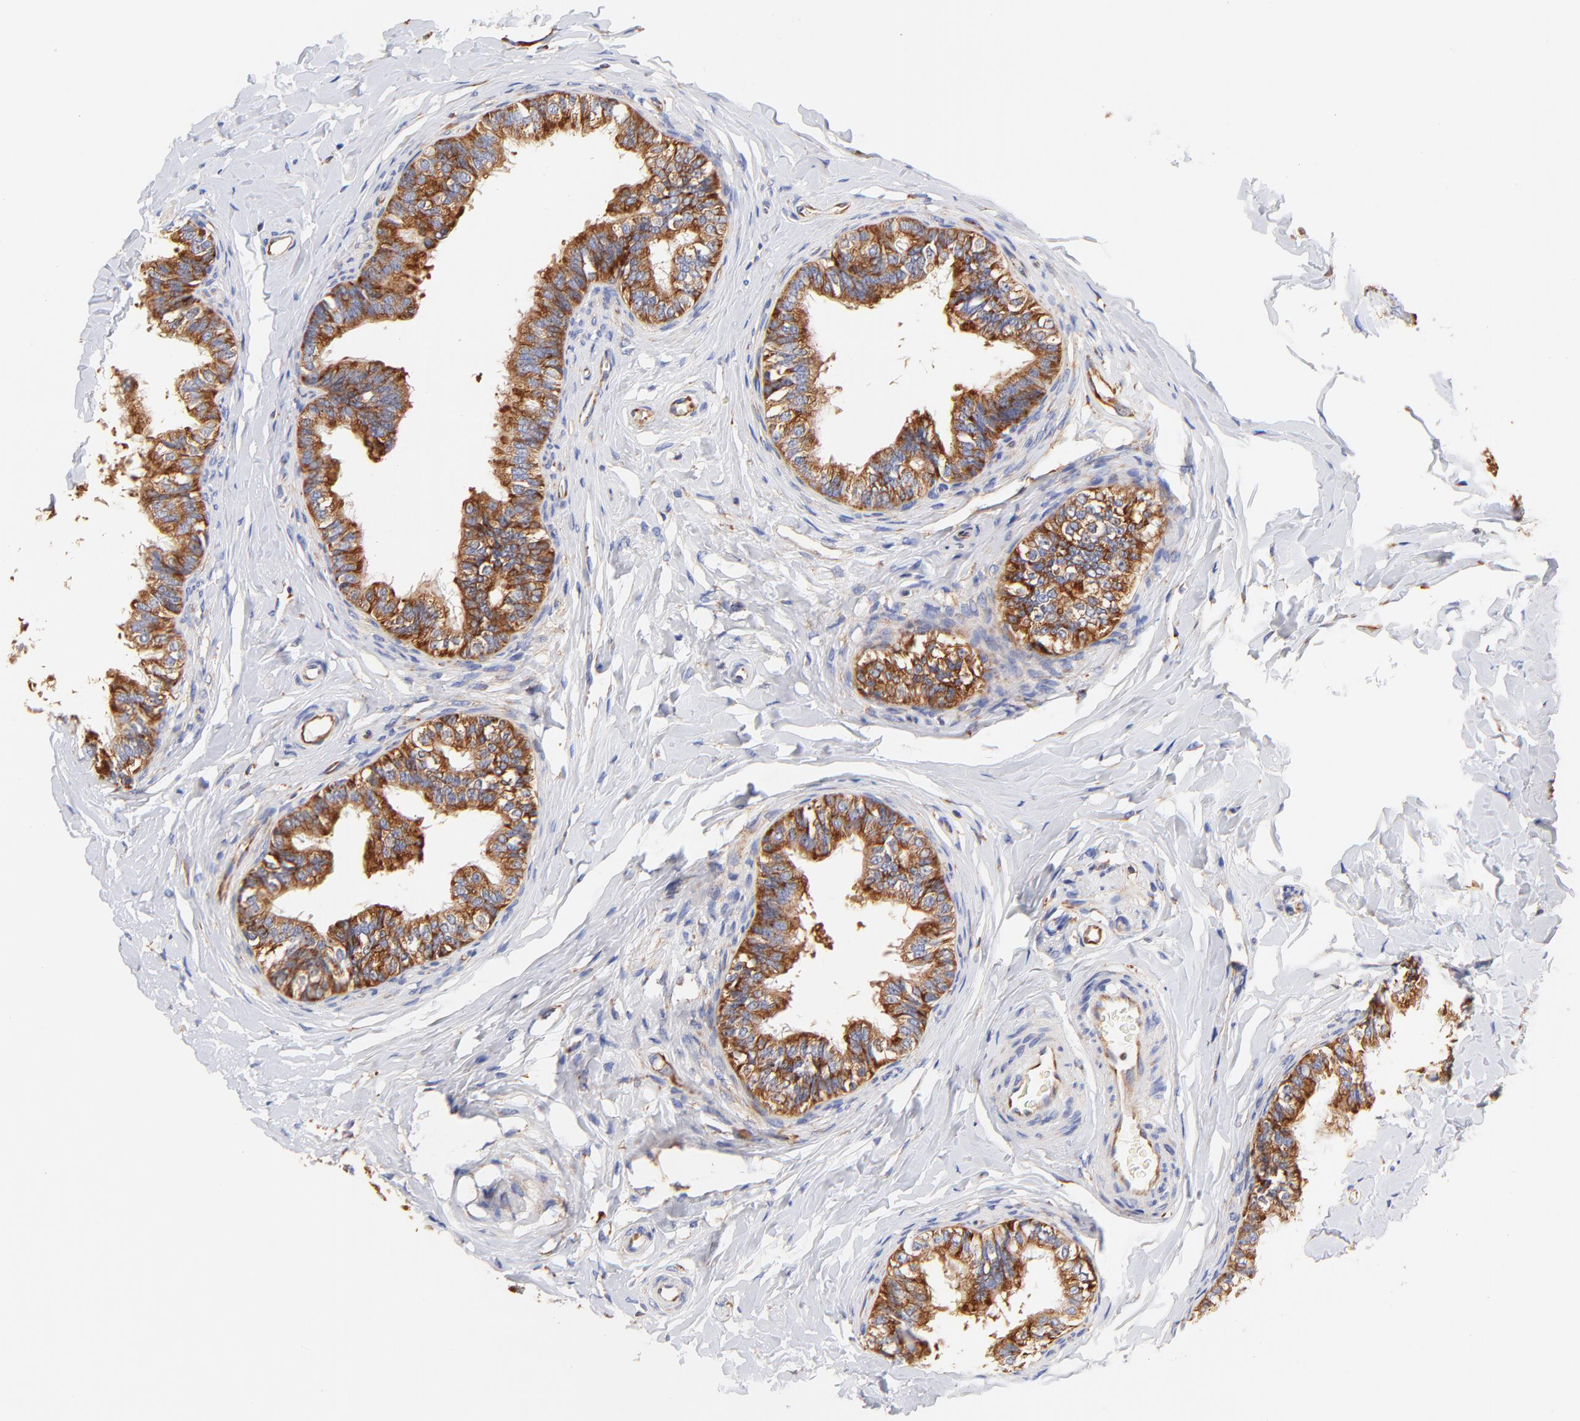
{"staining": {"intensity": "strong", "quantity": ">75%", "location": "cytoplasmic/membranous"}, "tissue": "epididymis", "cell_type": "Glandular cells", "image_type": "normal", "snomed": [{"axis": "morphology", "description": "Normal tissue, NOS"}, {"axis": "topography", "description": "Epididymis"}], "caption": "Immunohistochemical staining of benign epididymis displays >75% levels of strong cytoplasmic/membranous protein expression in approximately >75% of glandular cells.", "gene": "RPL27", "patient": {"sex": "male", "age": 26}}